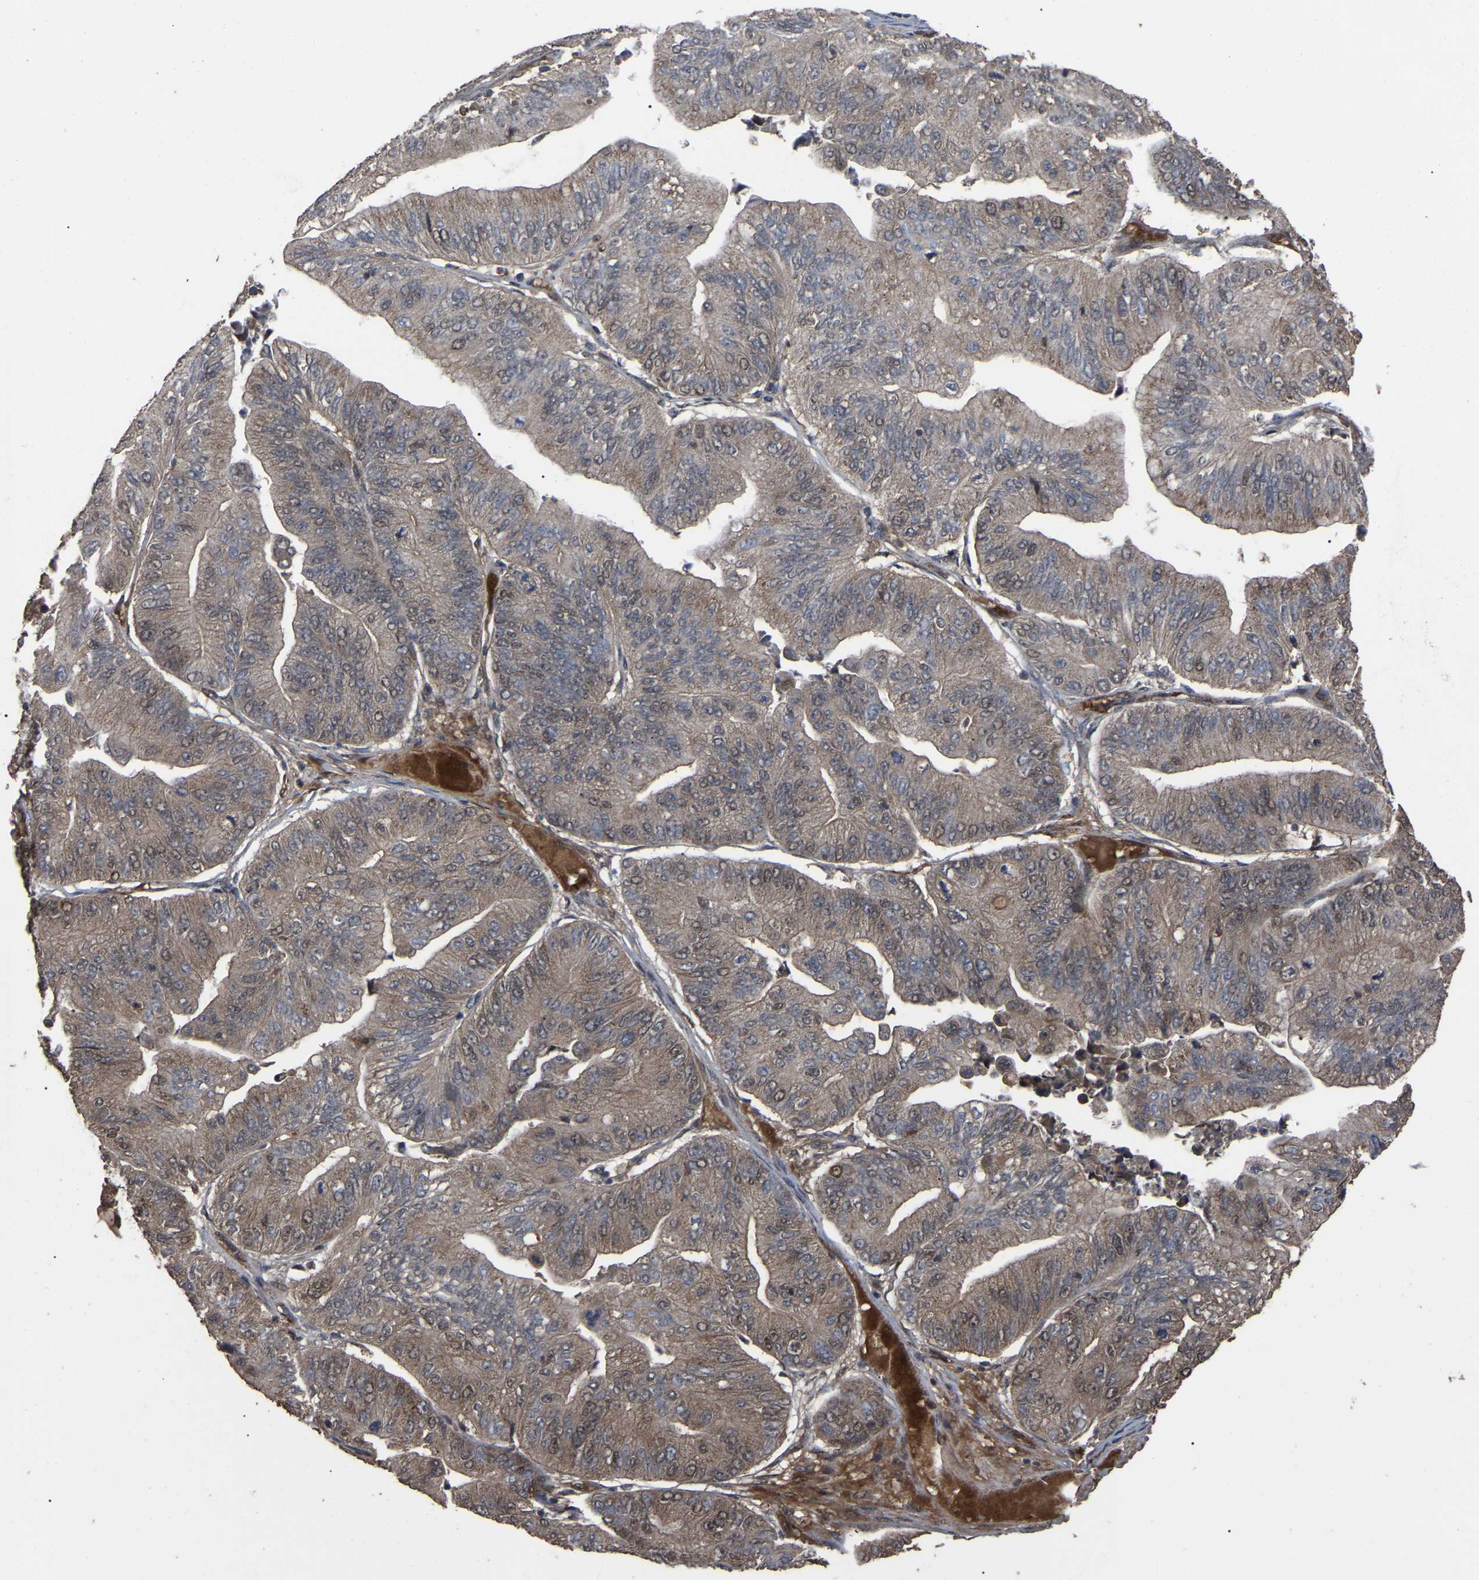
{"staining": {"intensity": "weak", "quantity": ">75%", "location": "cytoplasmic/membranous"}, "tissue": "ovarian cancer", "cell_type": "Tumor cells", "image_type": "cancer", "snomed": [{"axis": "morphology", "description": "Cystadenocarcinoma, mucinous, NOS"}, {"axis": "topography", "description": "Ovary"}], "caption": "Ovarian mucinous cystadenocarcinoma stained with a protein marker displays weak staining in tumor cells.", "gene": "FAM161B", "patient": {"sex": "female", "age": 61}}